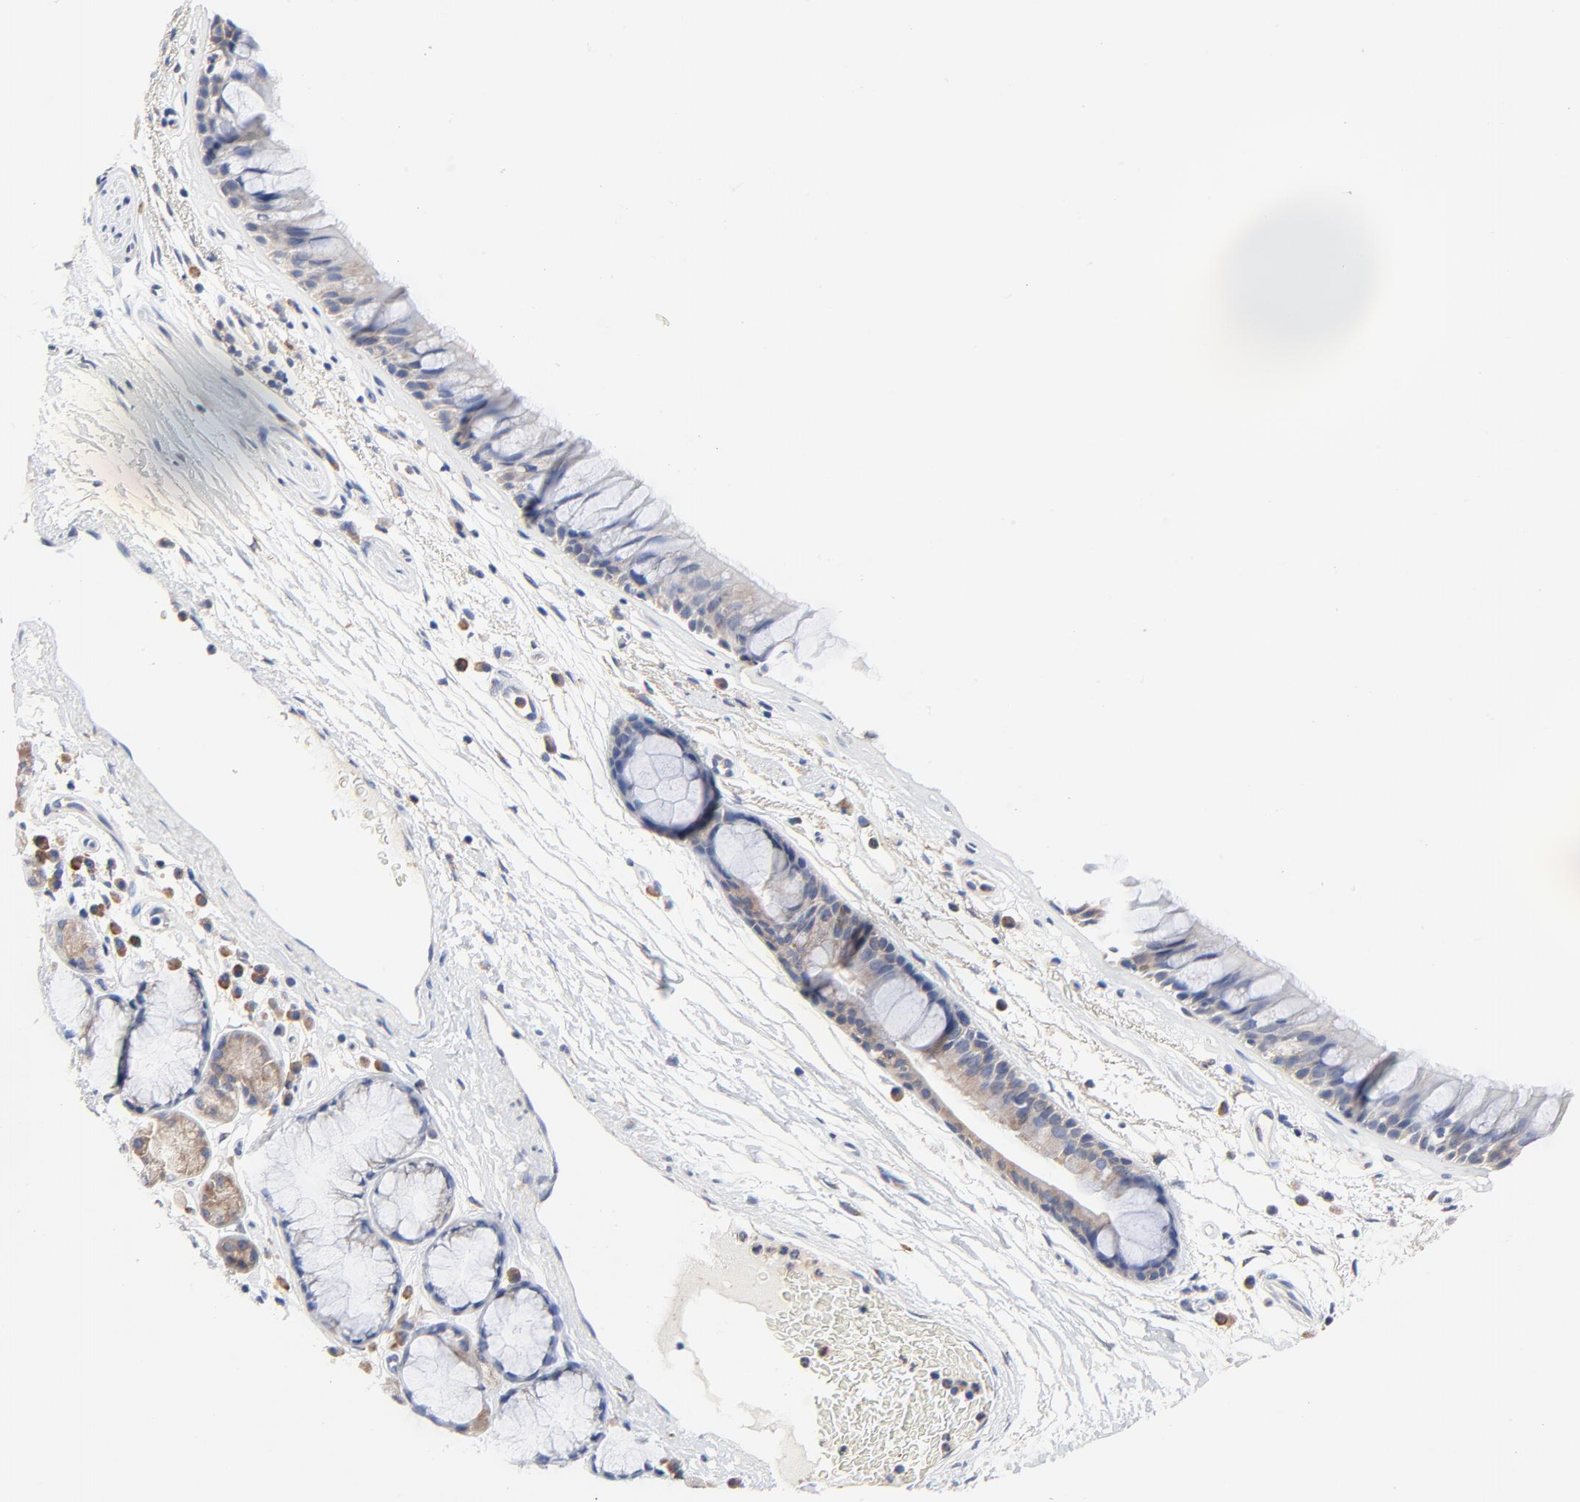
{"staining": {"intensity": "weak", "quantity": "25%-75%", "location": "cytoplasmic/membranous"}, "tissue": "bronchus", "cell_type": "Respiratory epithelial cells", "image_type": "normal", "snomed": [{"axis": "morphology", "description": "Normal tissue, NOS"}, {"axis": "morphology", "description": "Adenocarcinoma, NOS"}, {"axis": "topography", "description": "Bronchus"}, {"axis": "topography", "description": "Lung"}], "caption": "A photomicrograph of human bronchus stained for a protein shows weak cytoplasmic/membranous brown staining in respiratory epithelial cells.", "gene": "VAV2", "patient": {"sex": "female", "age": 54}}